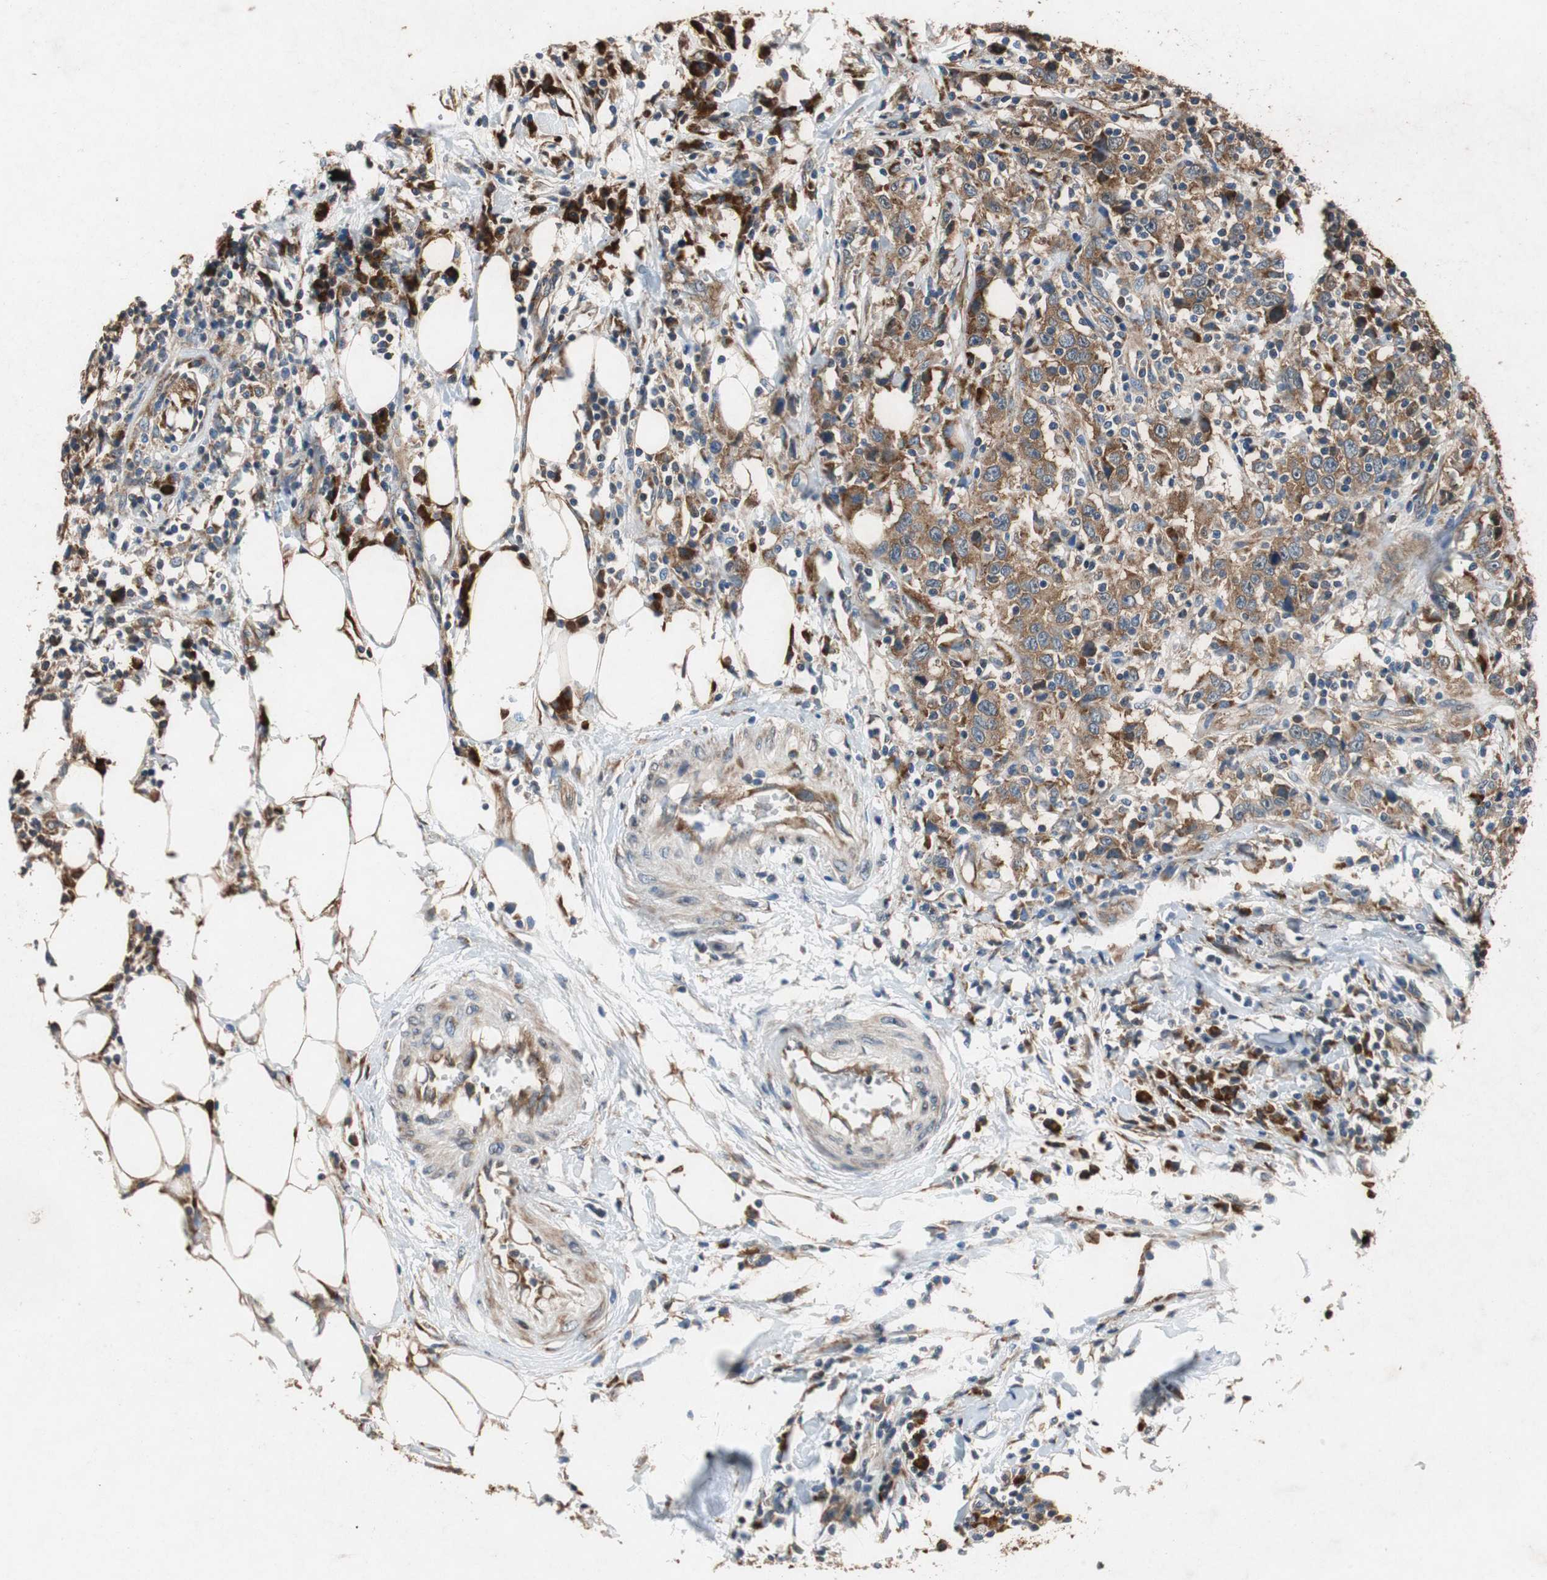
{"staining": {"intensity": "moderate", "quantity": ">75%", "location": "cytoplasmic/membranous"}, "tissue": "urothelial cancer", "cell_type": "Tumor cells", "image_type": "cancer", "snomed": [{"axis": "morphology", "description": "Urothelial carcinoma, High grade"}, {"axis": "topography", "description": "Urinary bladder"}], "caption": "A brown stain shows moderate cytoplasmic/membranous positivity of a protein in urothelial carcinoma (high-grade) tumor cells.", "gene": "RPL35", "patient": {"sex": "male", "age": 61}}